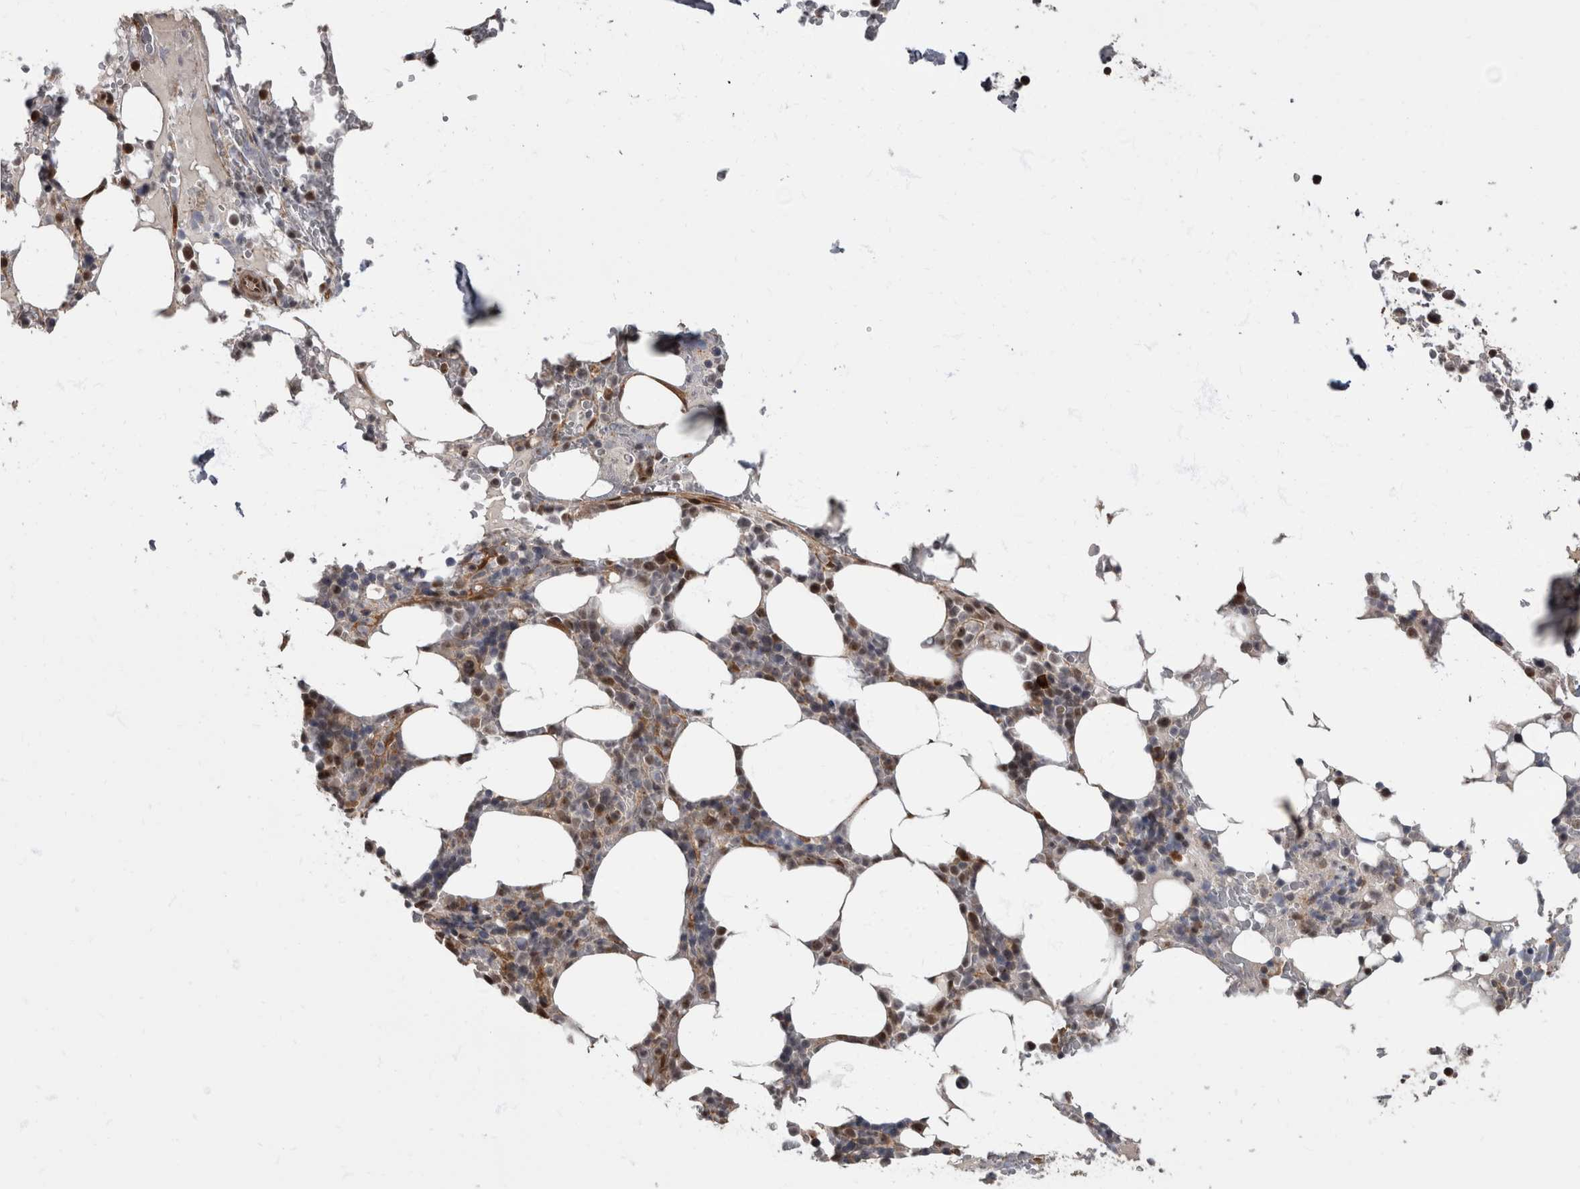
{"staining": {"intensity": "moderate", "quantity": "<25%", "location": "cytoplasmic/membranous,nuclear"}, "tissue": "bone marrow", "cell_type": "Hematopoietic cells", "image_type": "normal", "snomed": [{"axis": "morphology", "description": "Normal tissue, NOS"}, {"axis": "topography", "description": "Bone marrow"}], "caption": "Moderate cytoplasmic/membranous,nuclear positivity is appreciated in approximately <25% of hematopoietic cells in benign bone marrow. (DAB IHC with brightfield microscopy, high magnification).", "gene": "AKT3", "patient": {"sex": "male", "age": 58}}